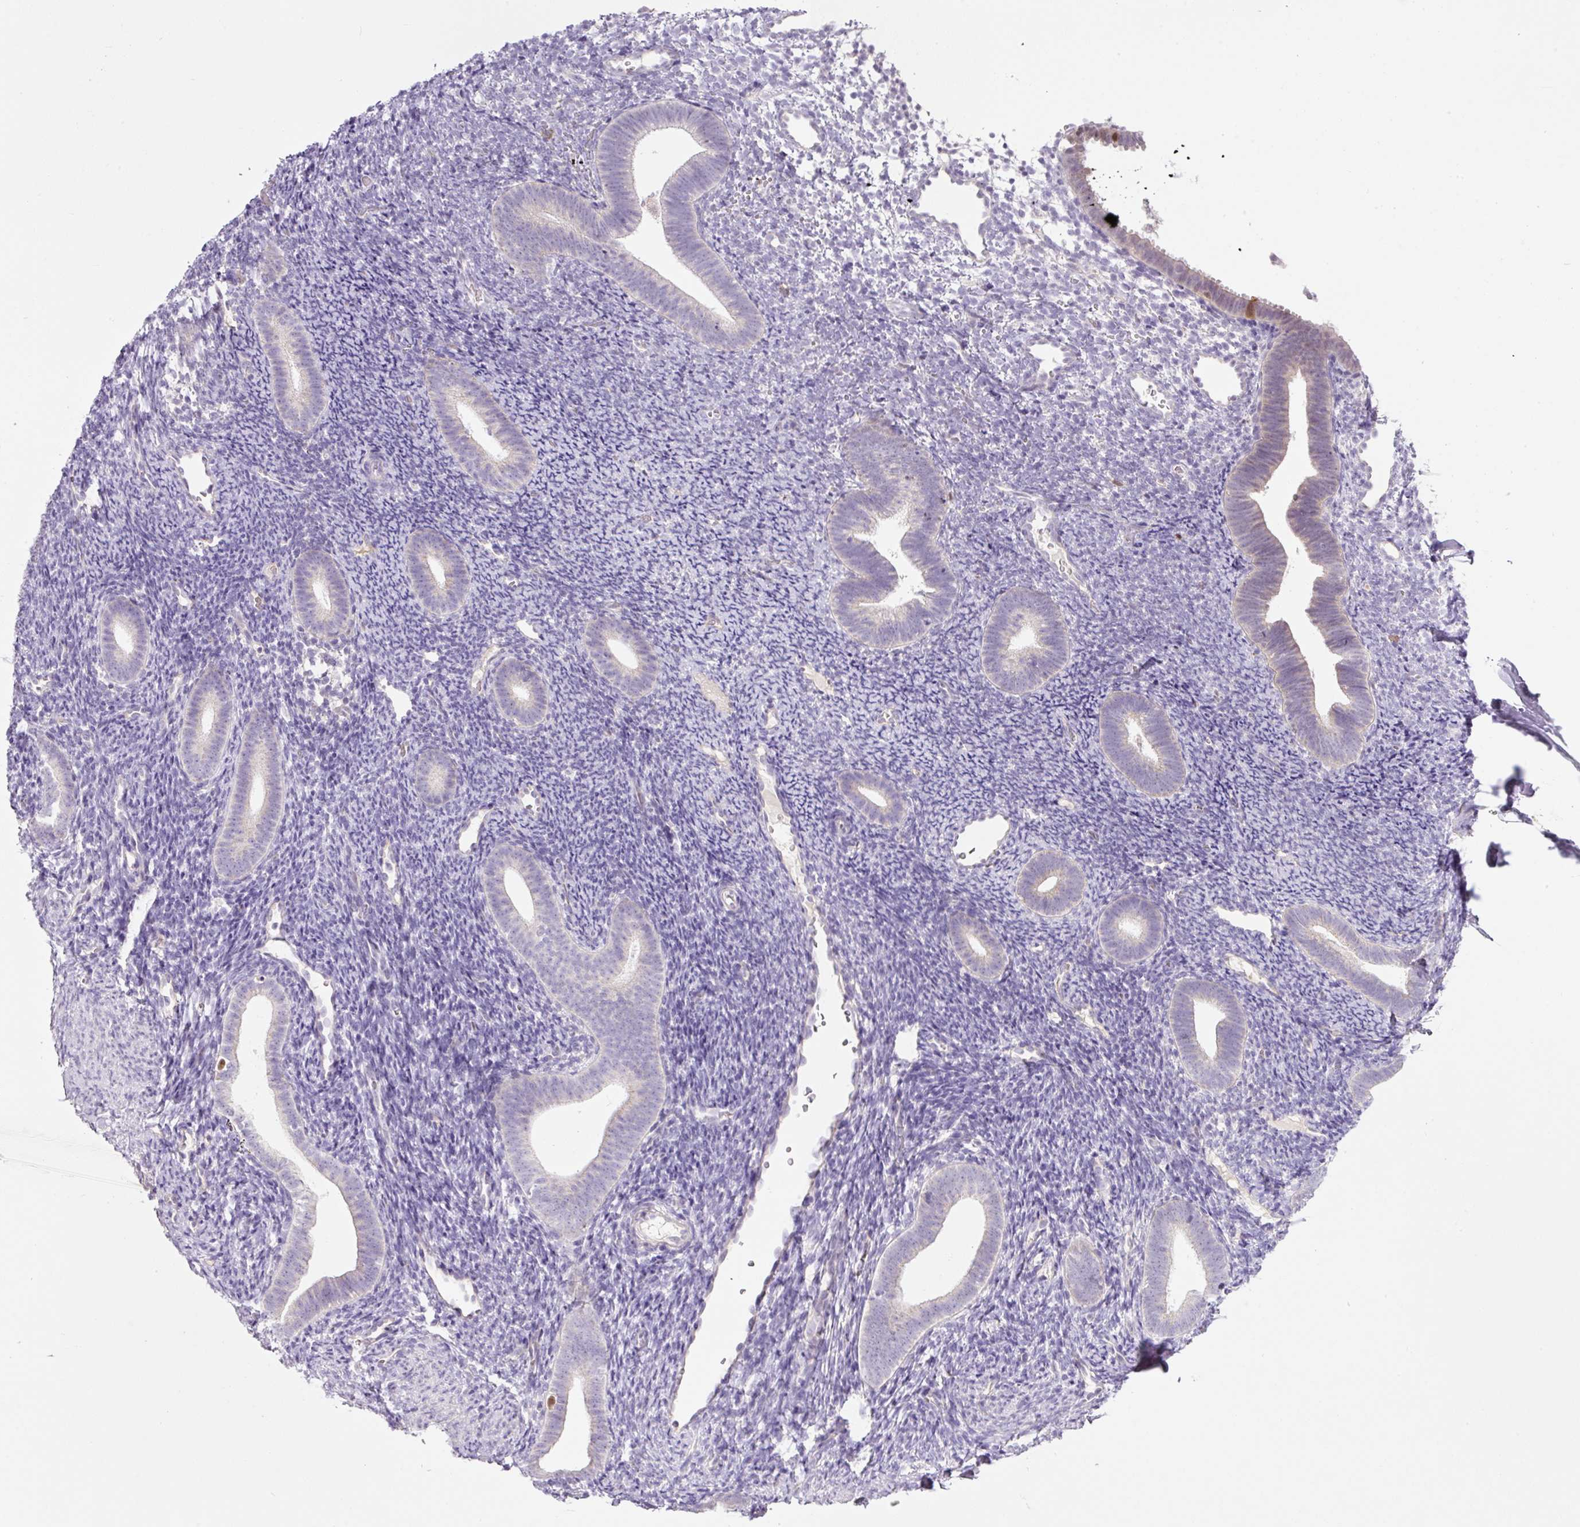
{"staining": {"intensity": "negative", "quantity": "none", "location": "none"}, "tissue": "endometrium", "cell_type": "Cells in endometrial stroma", "image_type": "normal", "snomed": [{"axis": "morphology", "description": "Normal tissue, NOS"}, {"axis": "topography", "description": "Endometrium"}], "caption": "Endometrium was stained to show a protein in brown. There is no significant staining in cells in endometrial stroma. Brightfield microscopy of immunohistochemistry stained with DAB (brown) and hematoxylin (blue), captured at high magnification.", "gene": "KPNA2", "patient": {"sex": "female", "age": 39}}